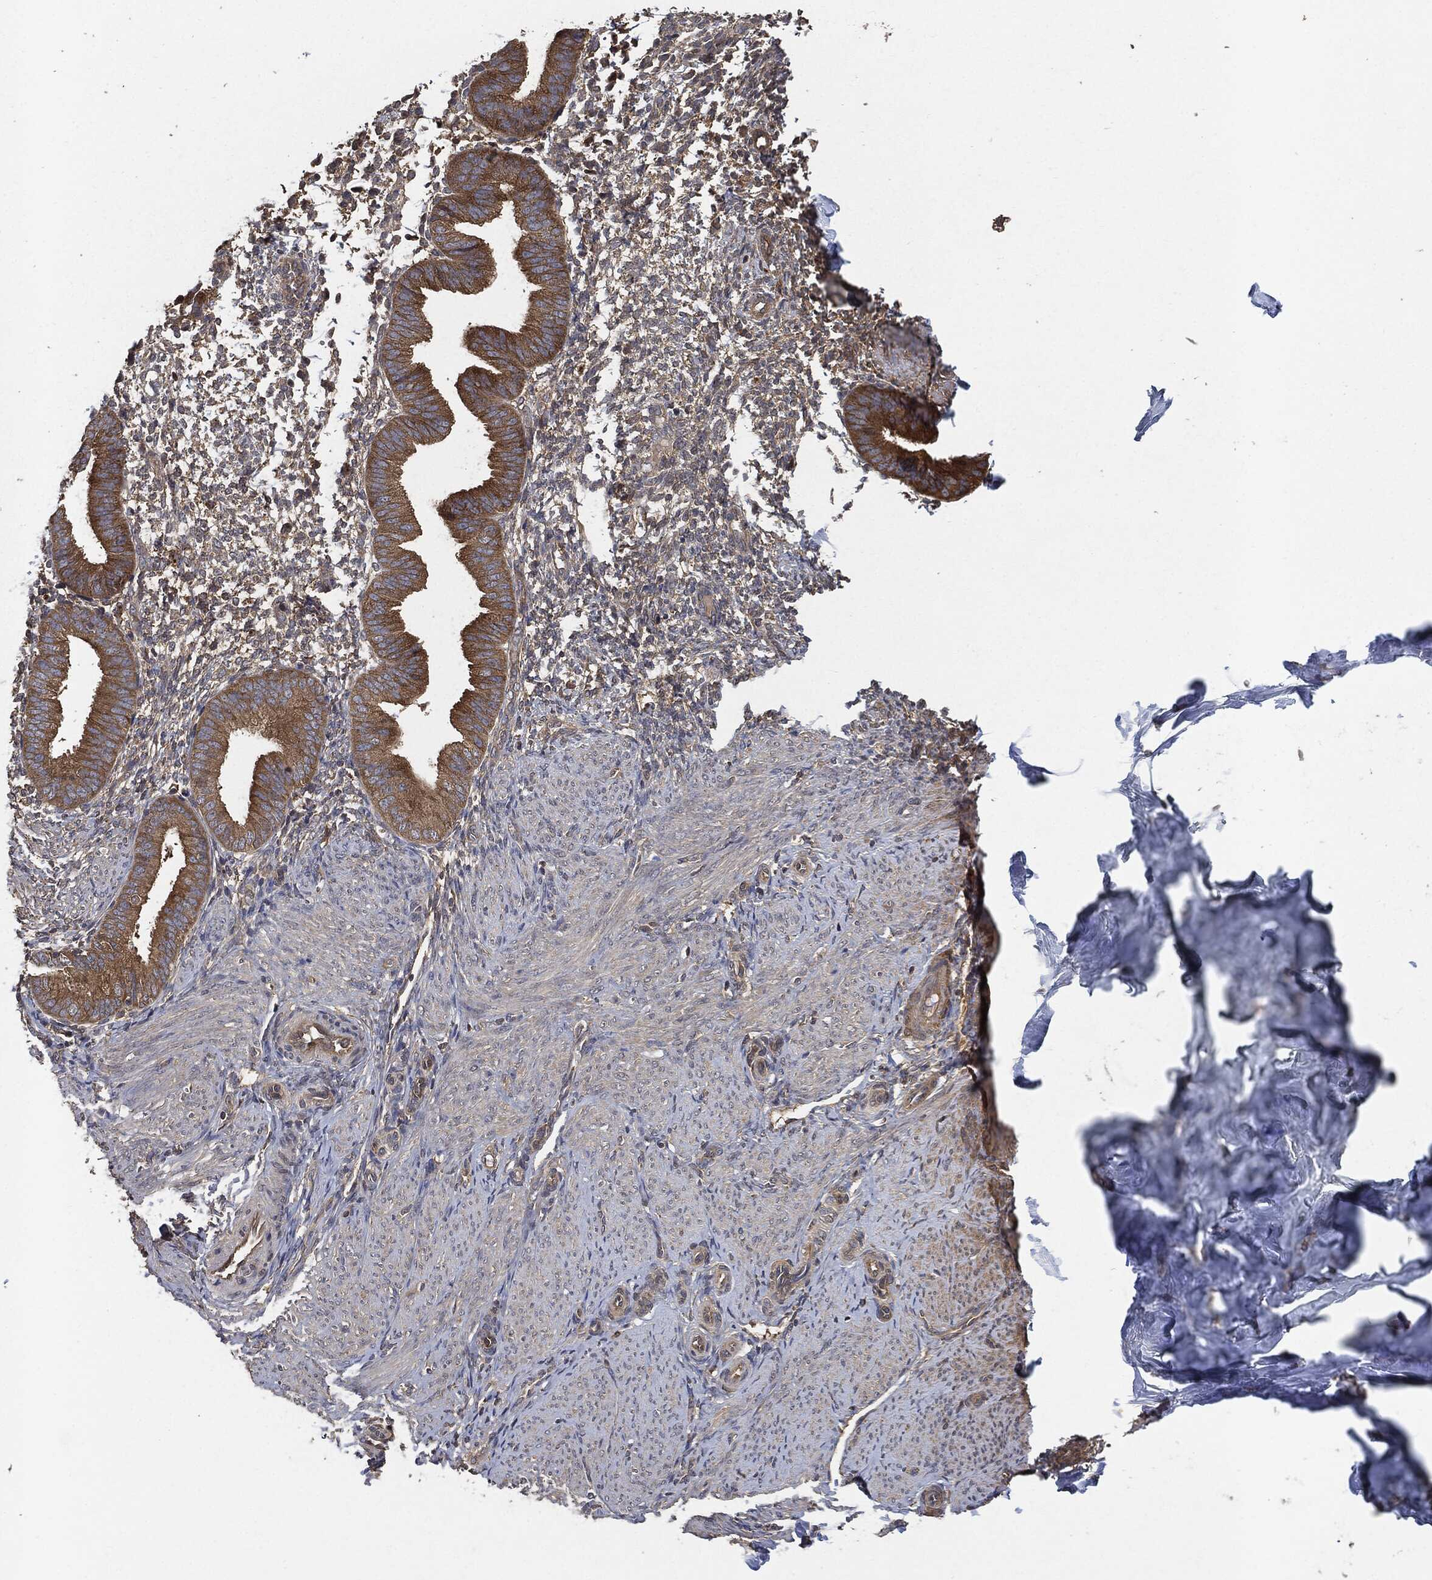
{"staining": {"intensity": "weak", "quantity": "25%-75%", "location": "cytoplasmic/membranous"}, "tissue": "endometrium", "cell_type": "Cells in endometrial stroma", "image_type": "normal", "snomed": [{"axis": "morphology", "description": "Normal tissue, NOS"}, {"axis": "topography", "description": "Endometrium"}], "caption": "Human endometrium stained with a brown dye displays weak cytoplasmic/membranous positive staining in approximately 25%-75% of cells in endometrial stroma.", "gene": "BRAF", "patient": {"sex": "female", "age": 47}}